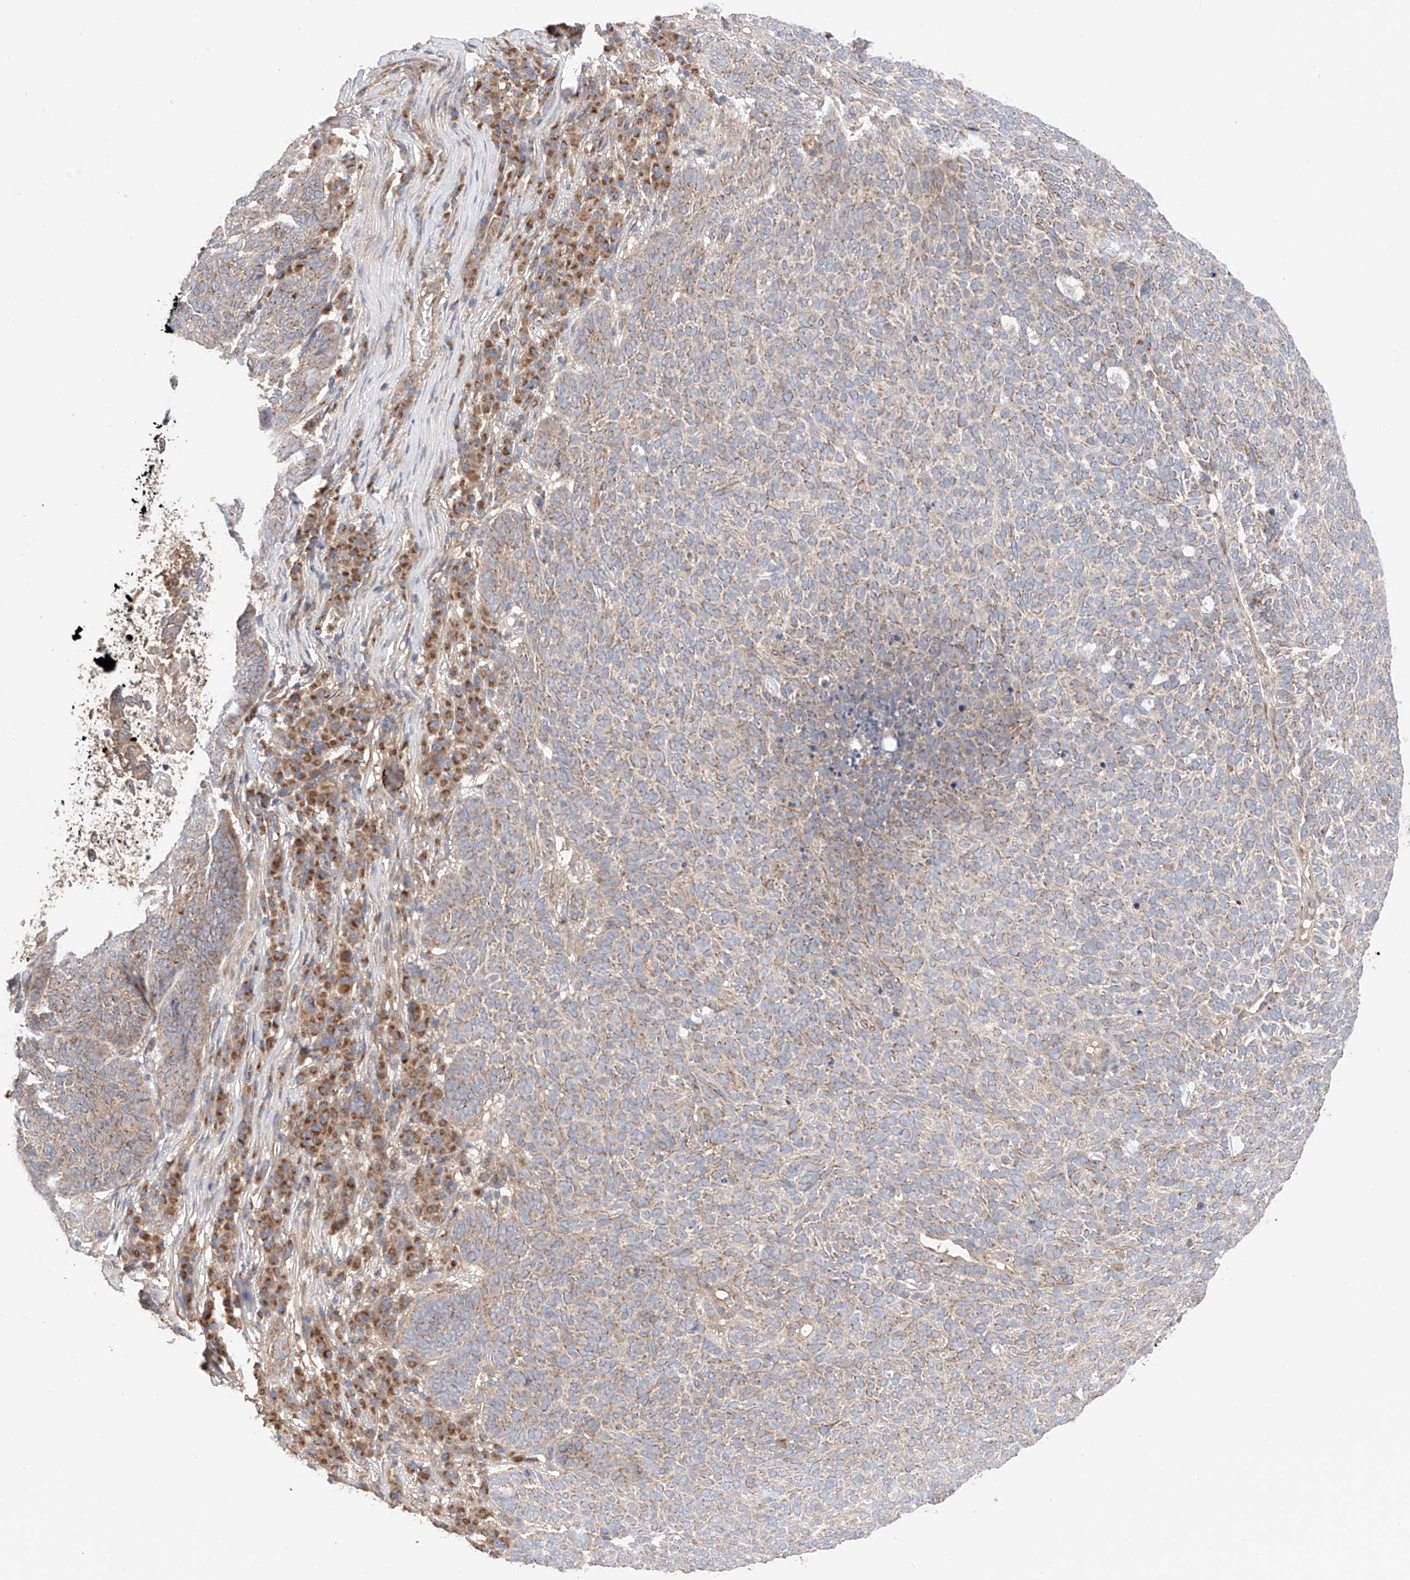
{"staining": {"intensity": "moderate", "quantity": "25%-75%", "location": "cytoplasmic/membranous"}, "tissue": "skin cancer", "cell_type": "Tumor cells", "image_type": "cancer", "snomed": [{"axis": "morphology", "description": "Squamous cell carcinoma, NOS"}, {"axis": "topography", "description": "Skin"}], "caption": "This photomicrograph shows immunohistochemistry staining of human squamous cell carcinoma (skin), with medium moderate cytoplasmic/membranous staining in approximately 25%-75% of tumor cells.", "gene": "MOSPD1", "patient": {"sex": "female", "age": 90}}